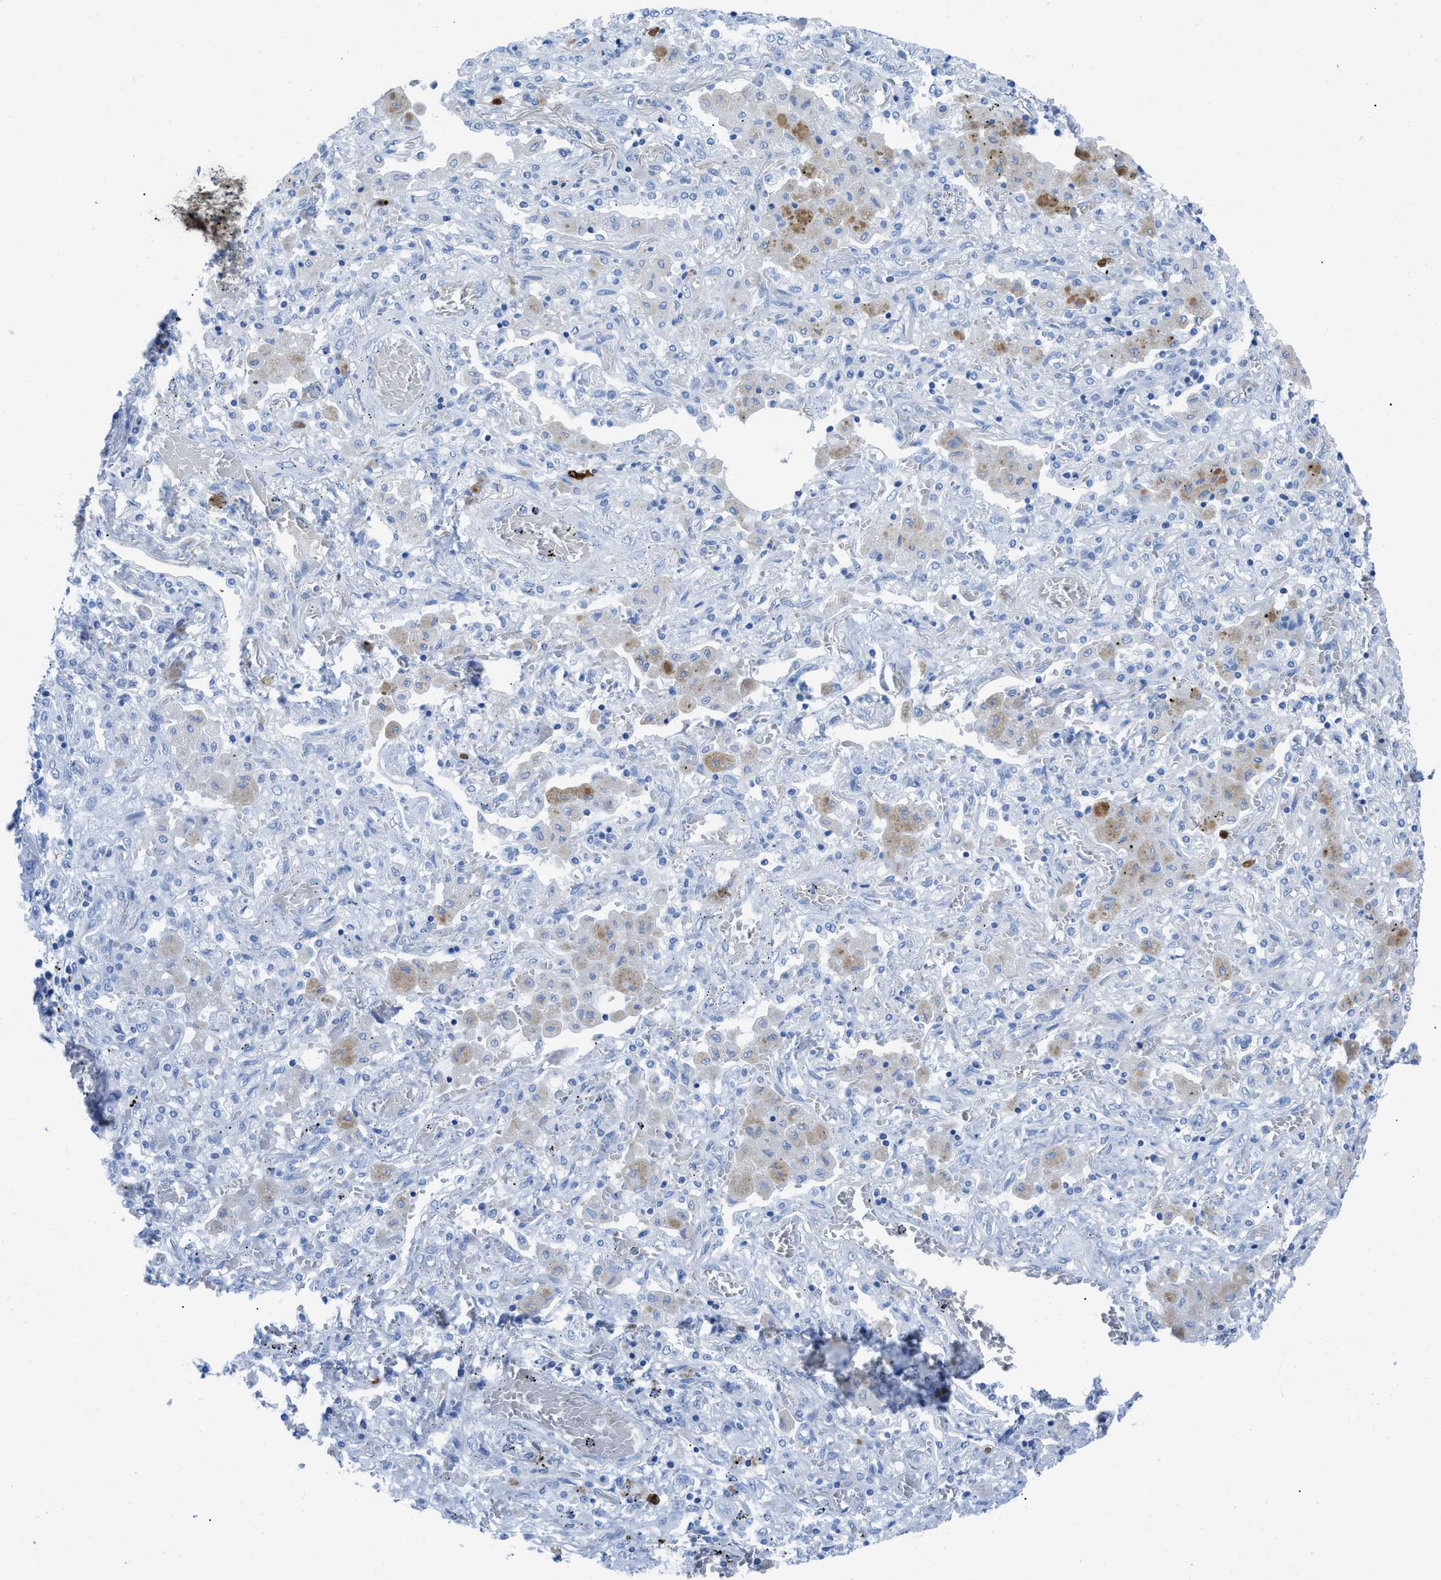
{"staining": {"intensity": "negative", "quantity": "none", "location": "none"}, "tissue": "lung cancer", "cell_type": "Tumor cells", "image_type": "cancer", "snomed": [{"axis": "morphology", "description": "Squamous cell carcinoma, NOS"}, {"axis": "topography", "description": "Lung"}], "caption": "Histopathology image shows no protein staining in tumor cells of lung squamous cell carcinoma tissue. Nuclei are stained in blue.", "gene": "TCL1A", "patient": {"sex": "female", "age": 47}}